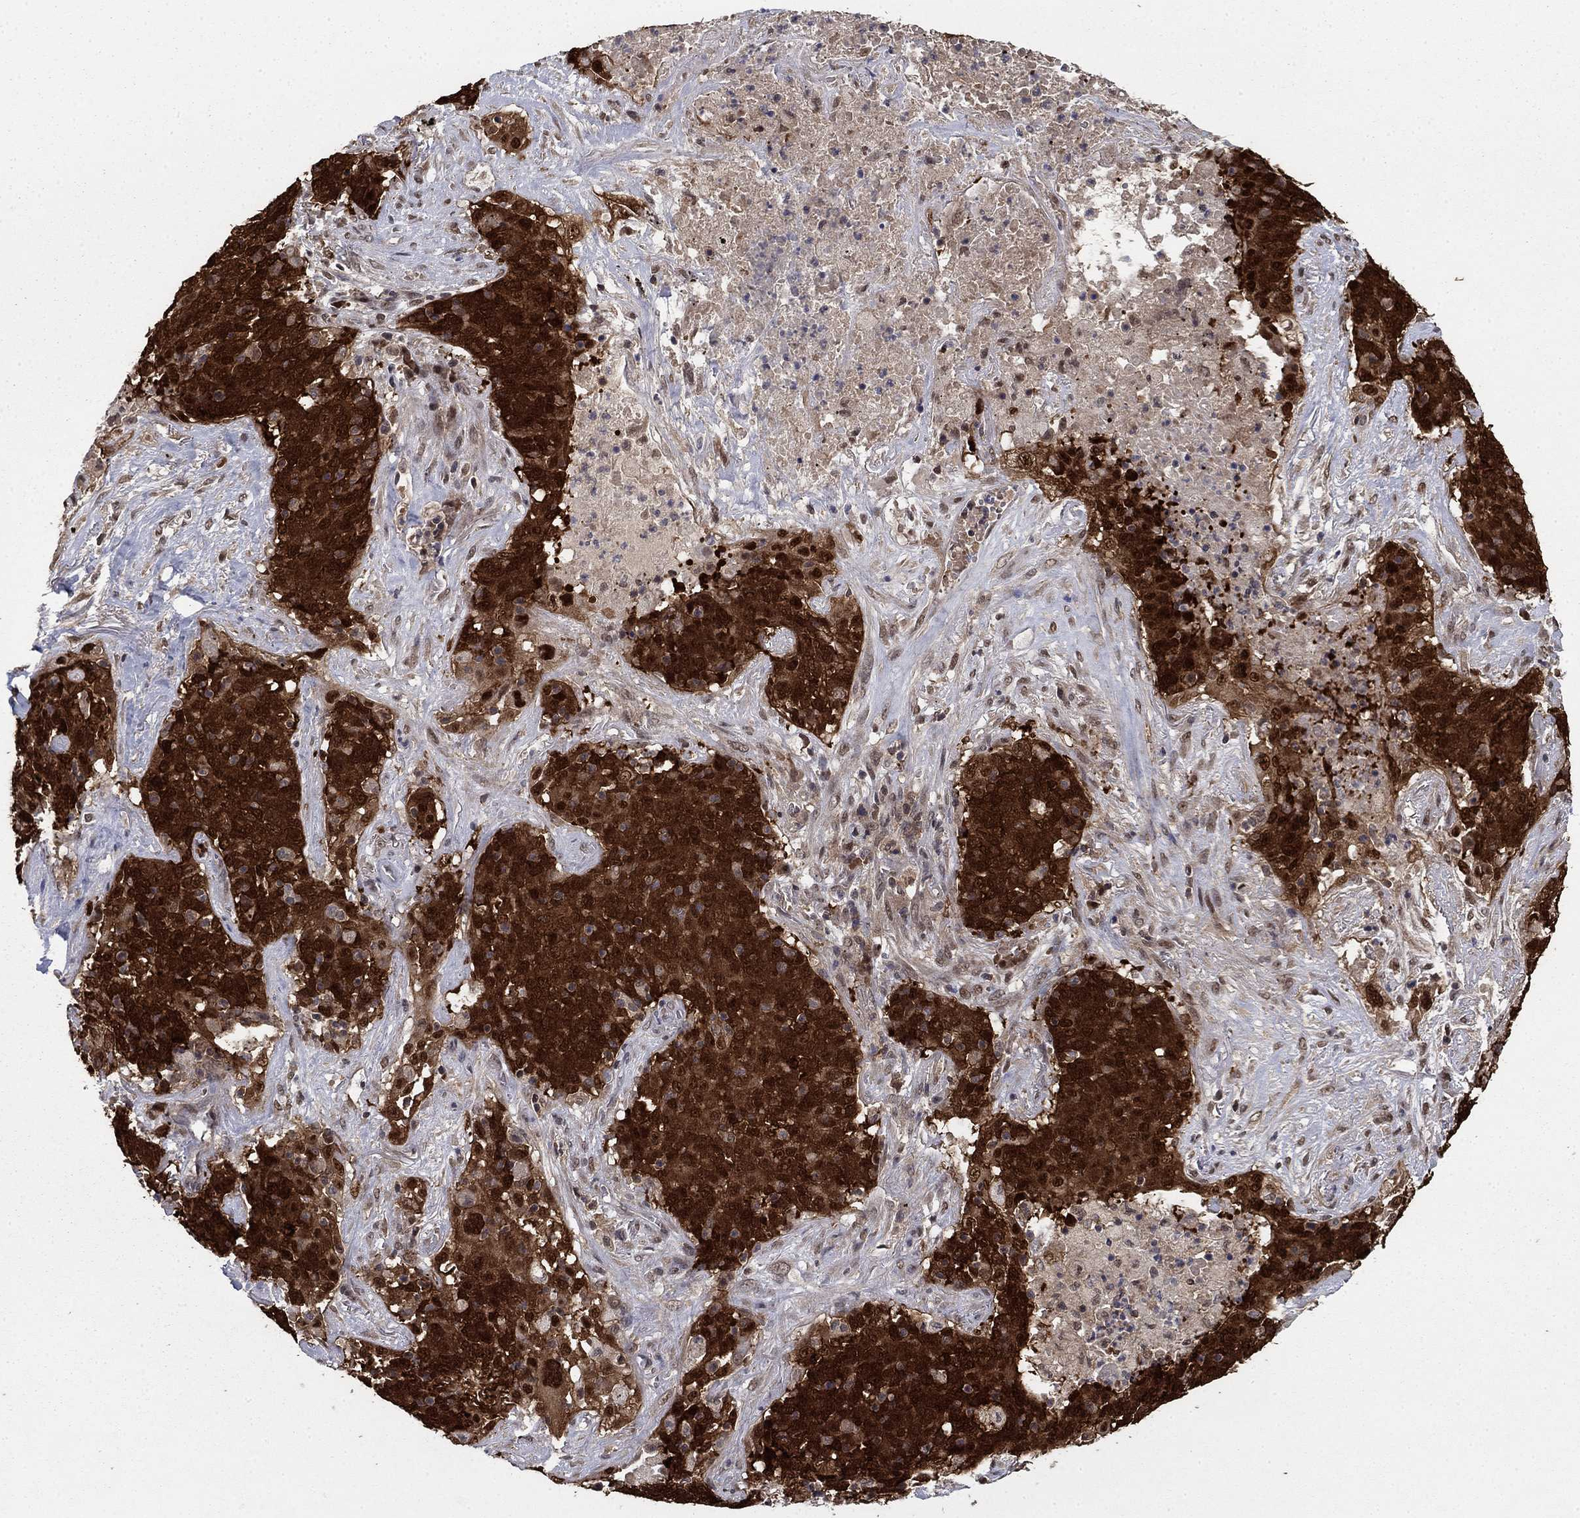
{"staining": {"intensity": "strong", "quantity": ">75%", "location": "cytoplasmic/membranous"}, "tissue": "lung cancer", "cell_type": "Tumor cells", "image_type": "cancer", "snomed": [{"axis": "morphology", "description": "Squamous cell carcinoma, NOS"}, {"axis": "topography", "description": "Lung"}], "caption": "Approximately >75% of tumor cells in human squamous cell carcinoma (lung) reveal strong cytoplasmic/membranous protein staining as visualized by brown immunohistochemical staining.", "gene": "FKBP4", "patient": {"sex": "male", "age": 82}}